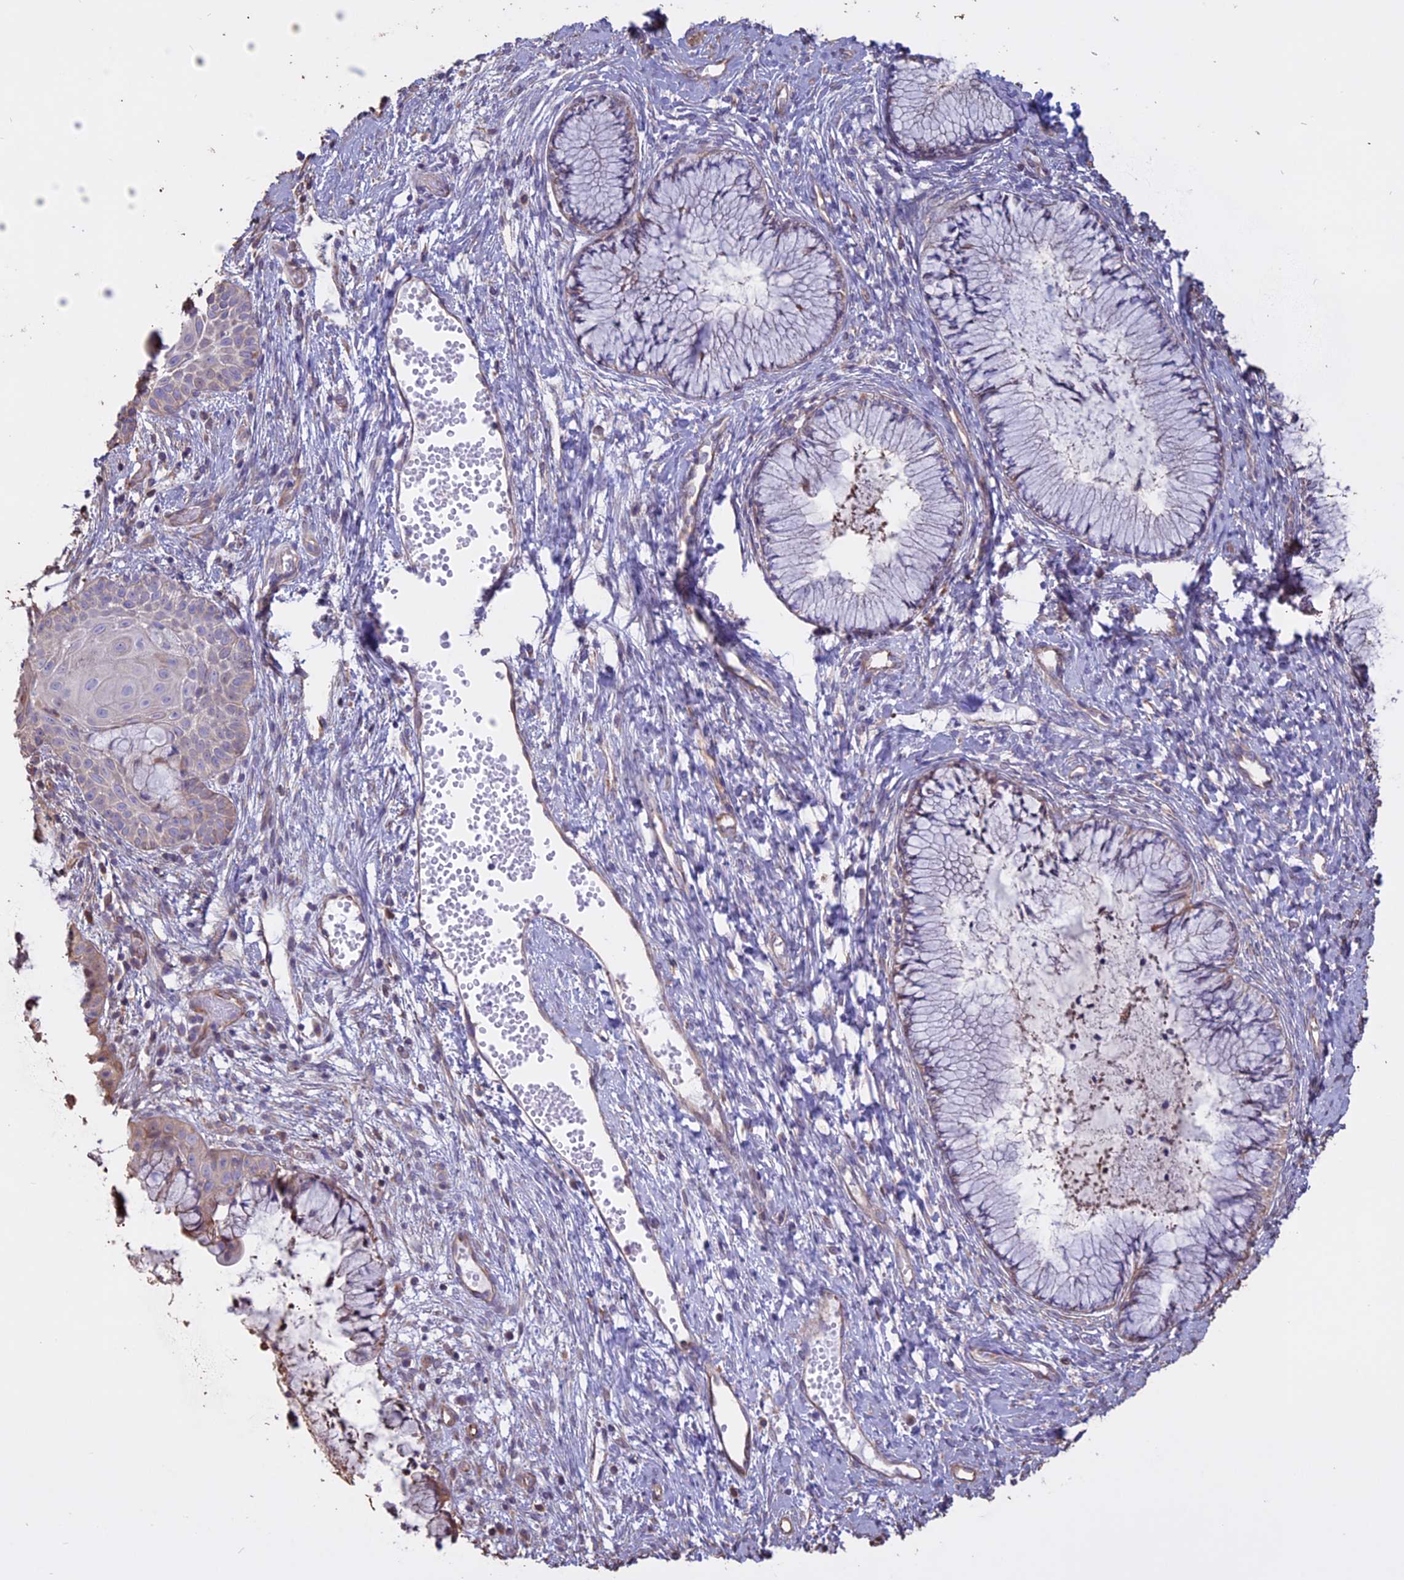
{"staining": {"intensity": "moderate", "quantity": "25%-75%", "location": "cytoplasmic/membranous"}, "tissue": "cervix", "cell_type": "Glandular cells", "image_type": "normal", "snomed": [{"axis": "morphology", "description": "Normal tissue, NOS"}, {"axis": "topography", "description": "Cervix"}], "caption": "The histopathology image displays staining of benign cervix, revealing moderate cytoplasmic/membranous protein expression (brown color) within glandular cells. (Brightfield microscopy of DAB IHC at high magnification).", "gene": "CCDC148", "patient": {"sex": "female", "age": 42}}